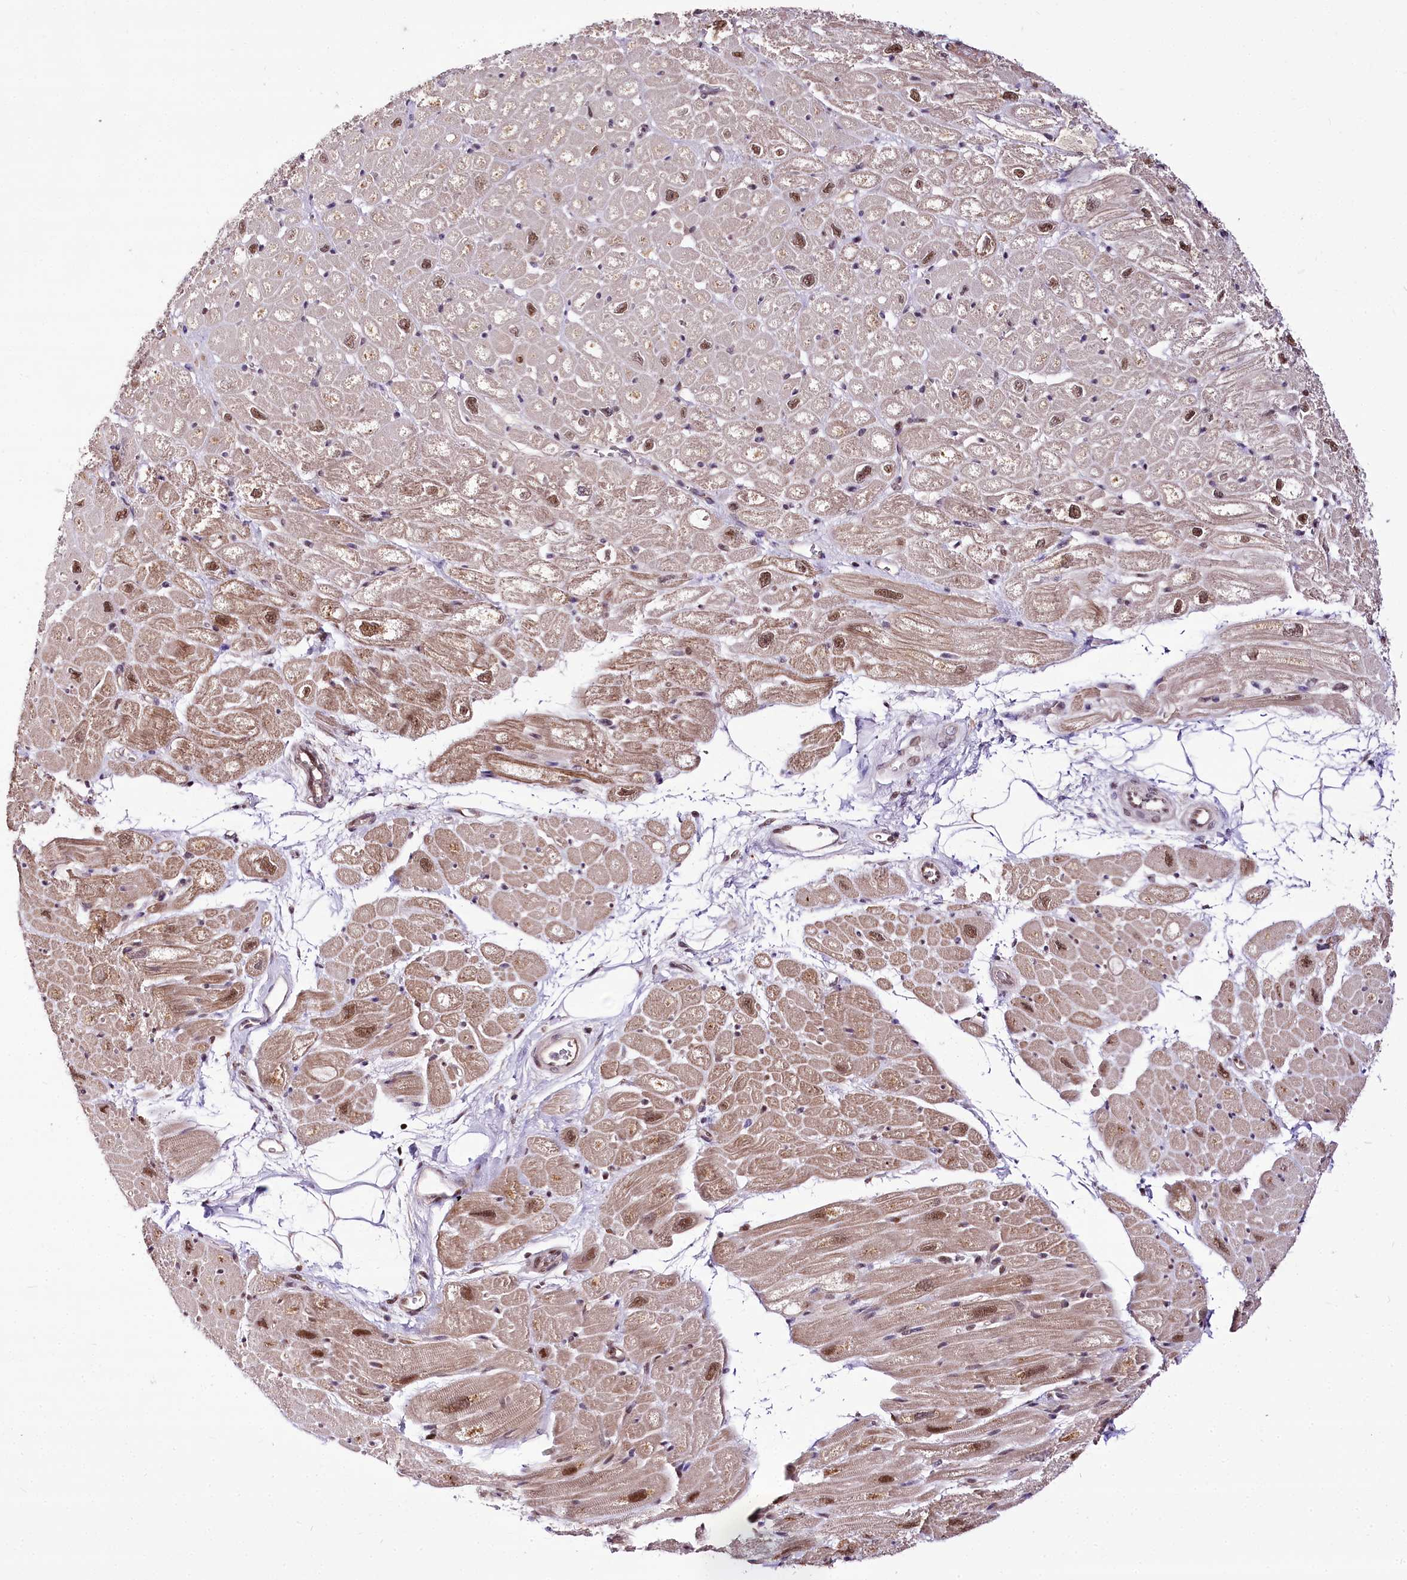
{"staining": {"intensity": "weak", "quantity": ">75%", "location": "cytoplasmic/membranous,nuclear"}, "tissue": "heart muscle", "cell_type": "Cardiomyocytes", "image_type": "normal", "snomed": [{"axis": "morphology", "description": "Normal tissue, NOS"}, {"axis": "topography", "description": "Heart"}], "caption": "Normal heart muscle was stained to show a protein in brown. There is low levels of weak cytoplasmic/membranous,nuclear expression in approximately >75% of cardiomyocytes.", "gene": "POLA2", "patient": {"sex": "male", "age": 50}}